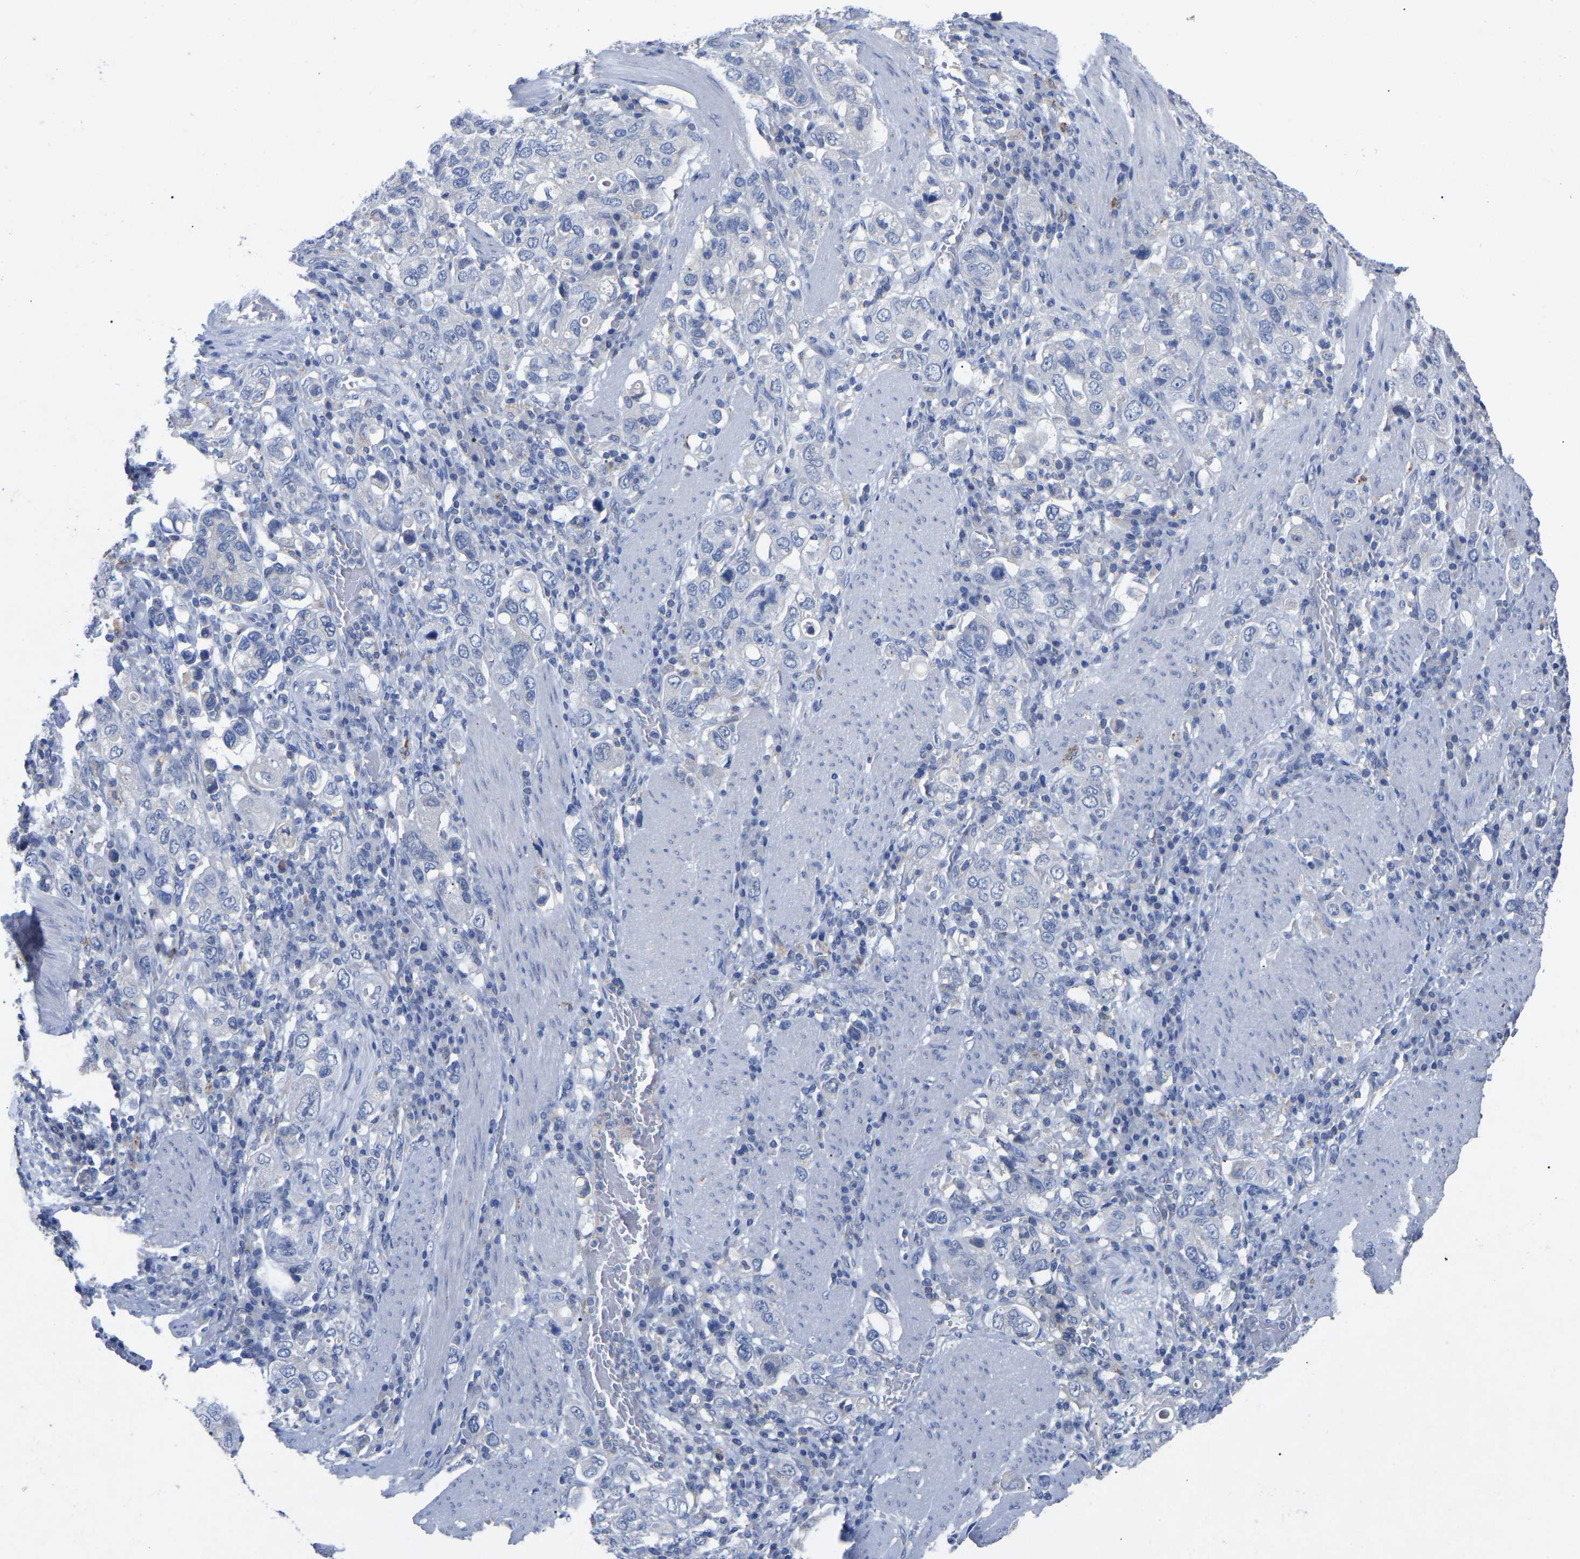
{"staining": {"intensity": "negative", "quantity": "none", "location": "none"}, "tissue": "stomach cancer", "cell_type": "Tumor cells", "image_type": "cancer", "snomed": [{"axis": "morphology", "description": "Adenocarcinoma, NOS"}, {"axis": "topography", "description": "Stomach, upper"}], "caption": "High magnification brightfield microscopy of stomach adenocarcinoma stained with DAB (brown) and counterstained with hematoxylin (blue): tumor cells show no significant expression.", "gene": "SMPD2", "patient": {"sex": "male", "age": 62}}